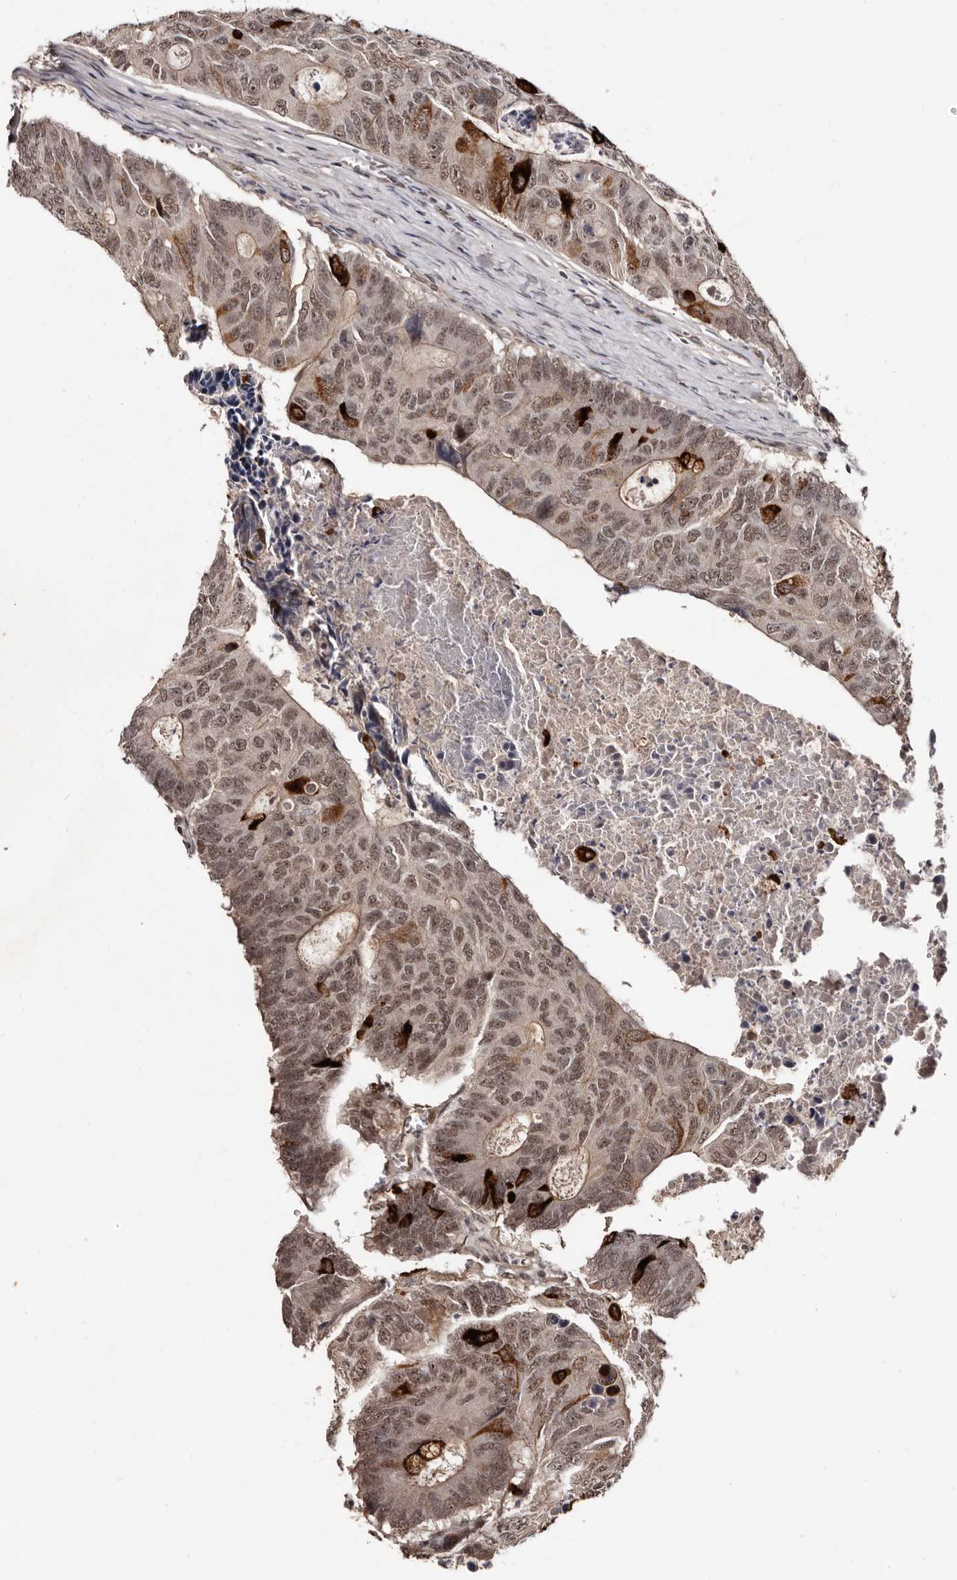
{"staining": {"intensity": "moderate", "quantity": ">75%", "location": "cytoplasmic/membranous,nuclear"}, "tissue": "colorectal cancer", "cell_type": "Tumor cells", "image_type": "cancer", "snomed": [{"axis": "morphology", "description": "Adenocarcinoma, NOS"}, {"axis": "topography", "description": "Colon"}], "caption": "Immunohistochemical staining of colorectal cancer displays moderate cytoplasmic/membranous and nuclear protein staining in about >75% of tumor cells.", "gene": "TBC1D22B", "patient": {"sex": "male", "age": 87}}